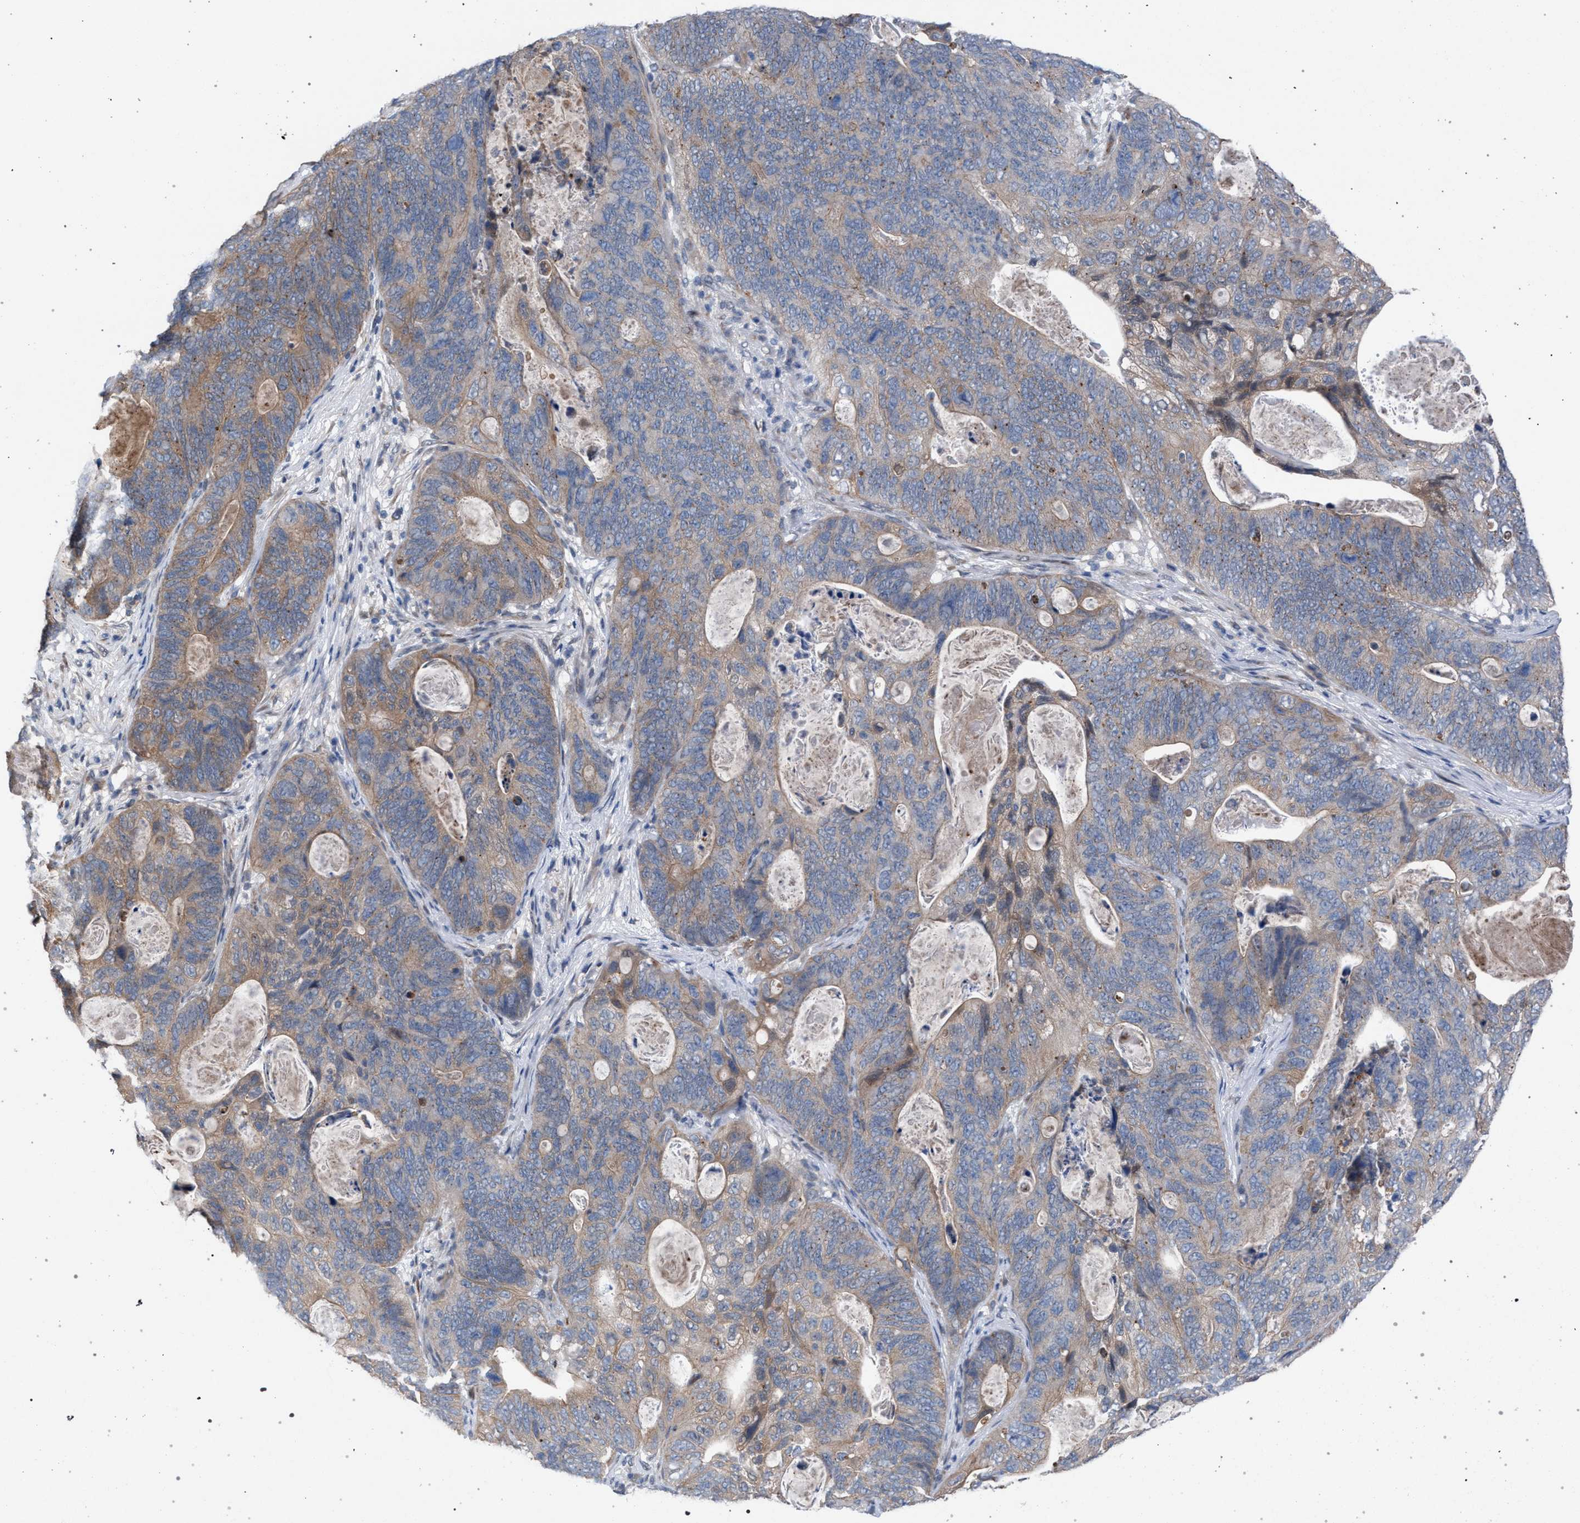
{"staining": {"intensity": "weak", "quantity": "<25%", "location": "cytoplasmic/membranous"}, "tissue": "stomach cancer", "cell_type": "Tumor cells", "image_type": "cancer", "snomed": [{"axis": "morphology", "description": "Normal tissue, NOS"}, {"axis": "morphology", "description": "Adenocarcinoma, NOS"}, {"axis": "topography", "description": "Stomach"}], "caption": "A micrograph of human stomach adenocarcinoma is negative for staining in tumor cells.", "gene": "ARPC5L", "patient": {"sex": "female", "age": 89}}